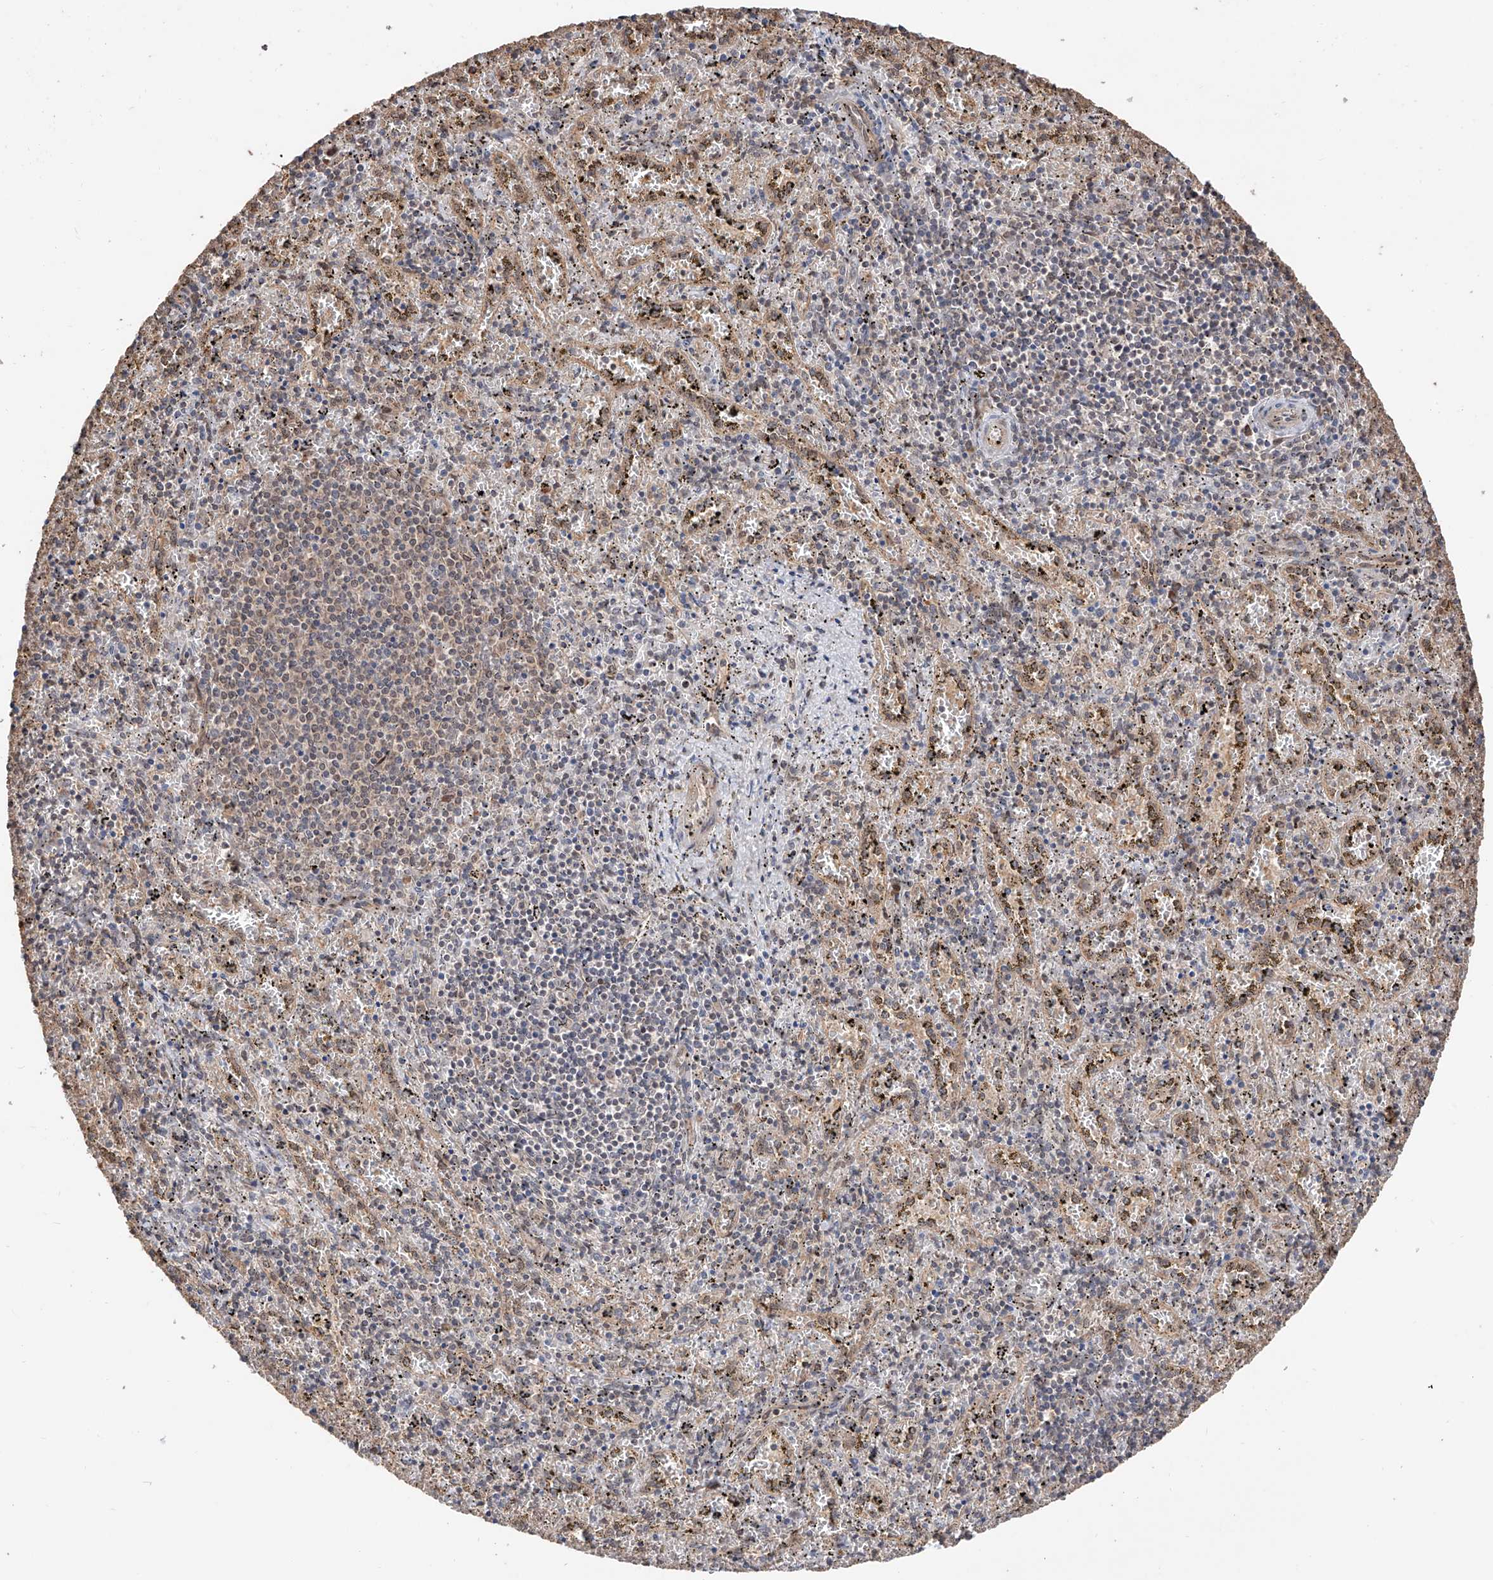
{"staining": {"intensity": "moderate", "quantity": "<25%", "location": "cytoplasmic/membranous"}, "tissue": "spleen", "cell_type": "Cells in red pulp", "image_type": "normal", "snomed": [{"axis": "morphology", "description": "Normal tissue, NOS"}, {"axis": "topography", "description": "Spleen"}], "caption": "This histopathology image demonstrates normal spleen stained with immunohistochemistry (IHC) to label a protein in brown. The cytoplasmic/membranous of cells in red pulp show moderate positivity for the protein. Nuclei are counter-stained blue.", "gene": "FAM135A", "patient": {"sex": "male", "age": 11}}